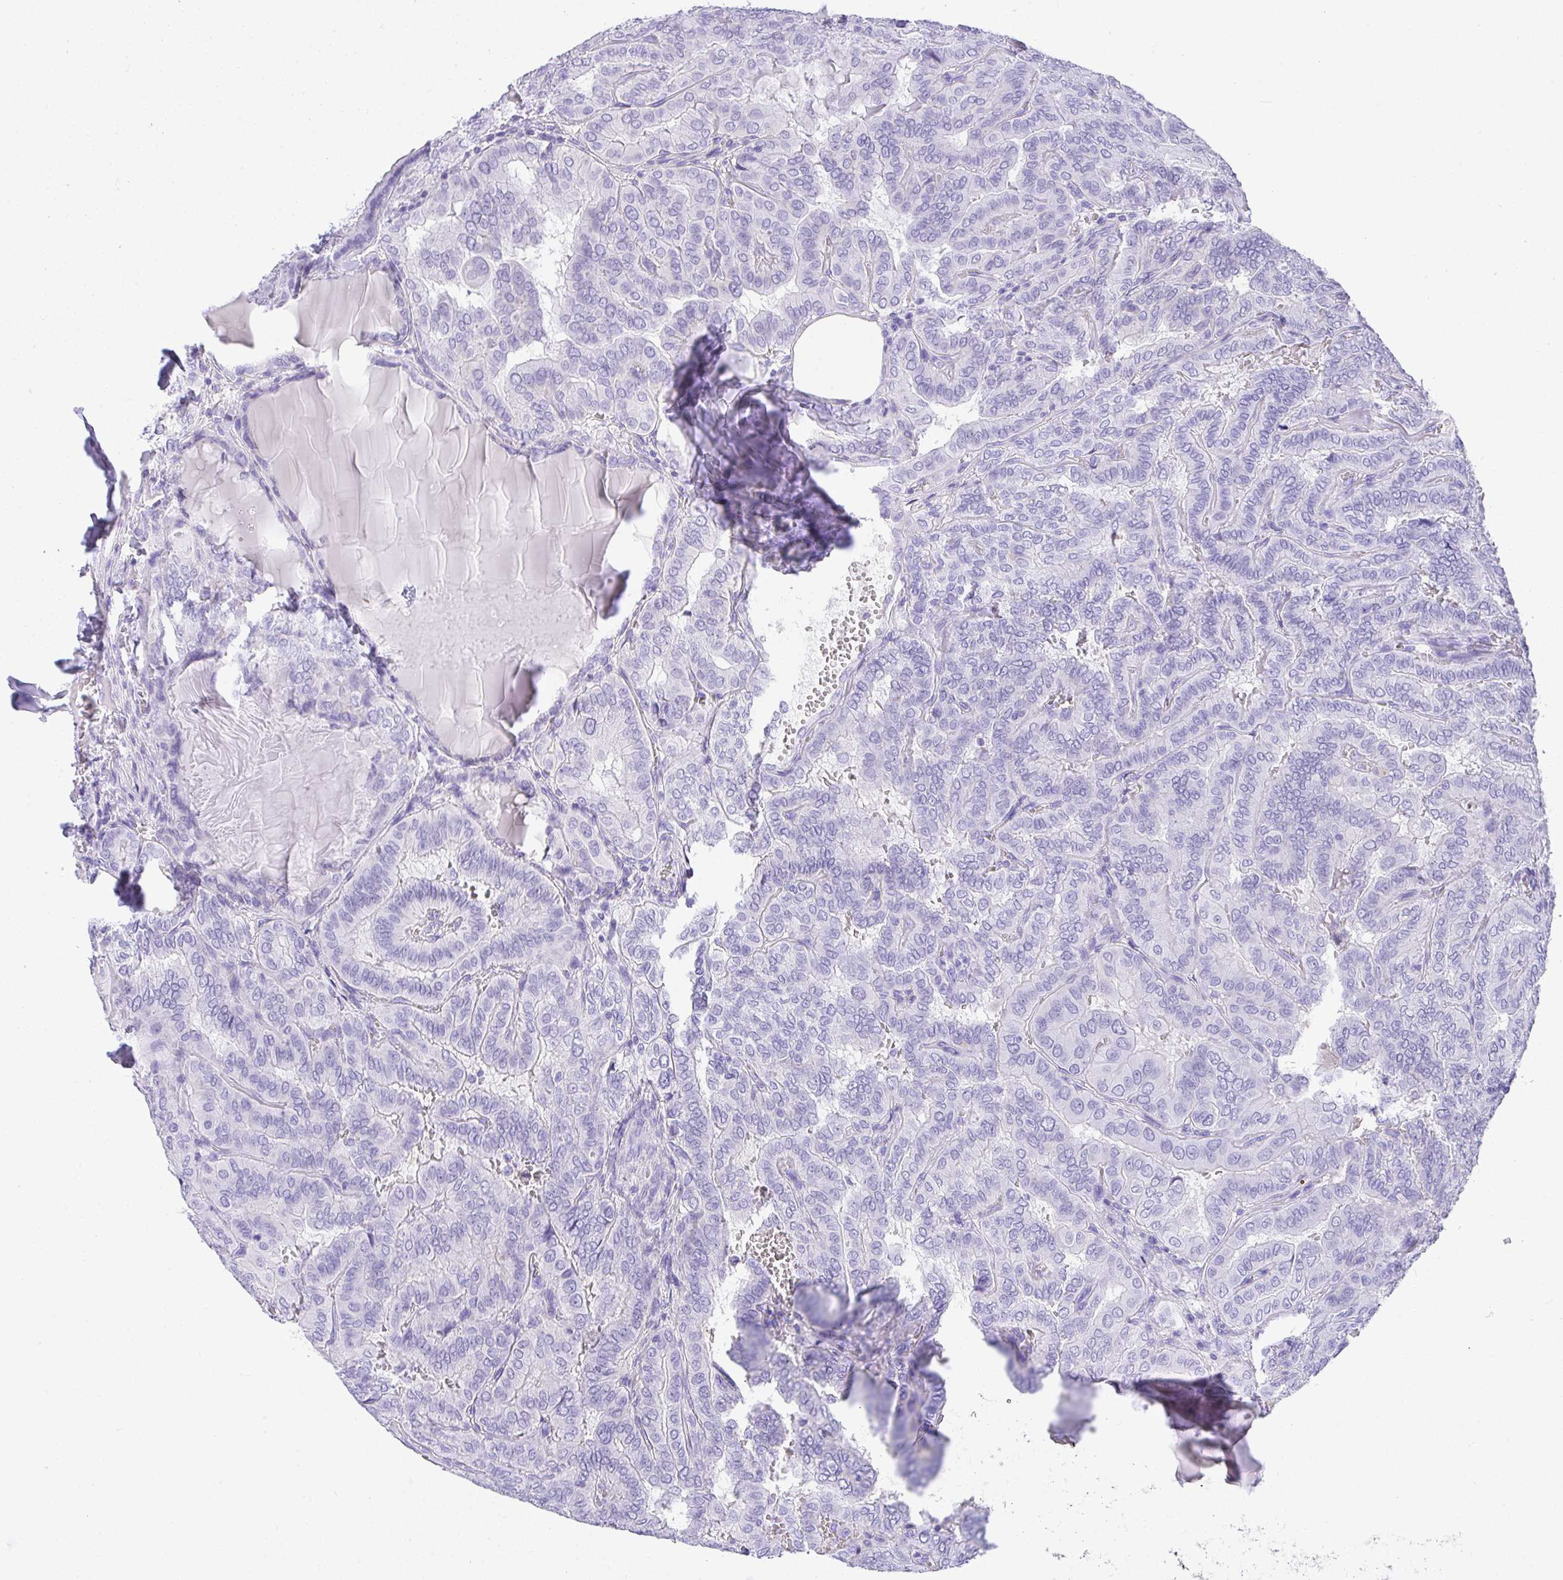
{"staining": {"intensity": "negative", "quantity": "none", "location": "none"}, "tissue": "thyroid cancer", "cell_type": "Tumor cells", "image_type": "cancer", "snomed": [{"axis": "morphology", "description": "Papillary adenocarcinoma, NOS"}, {"axis": "topography", "description": "Thyroid gland"}], "caption": "Immunohistochemistry (IHC) of thyroid cancer (papillary adenocarcinoma) shows no positivity in tumor cells.", "gene": "AVIL", "patient": {"sex": "female", "age": 46}}